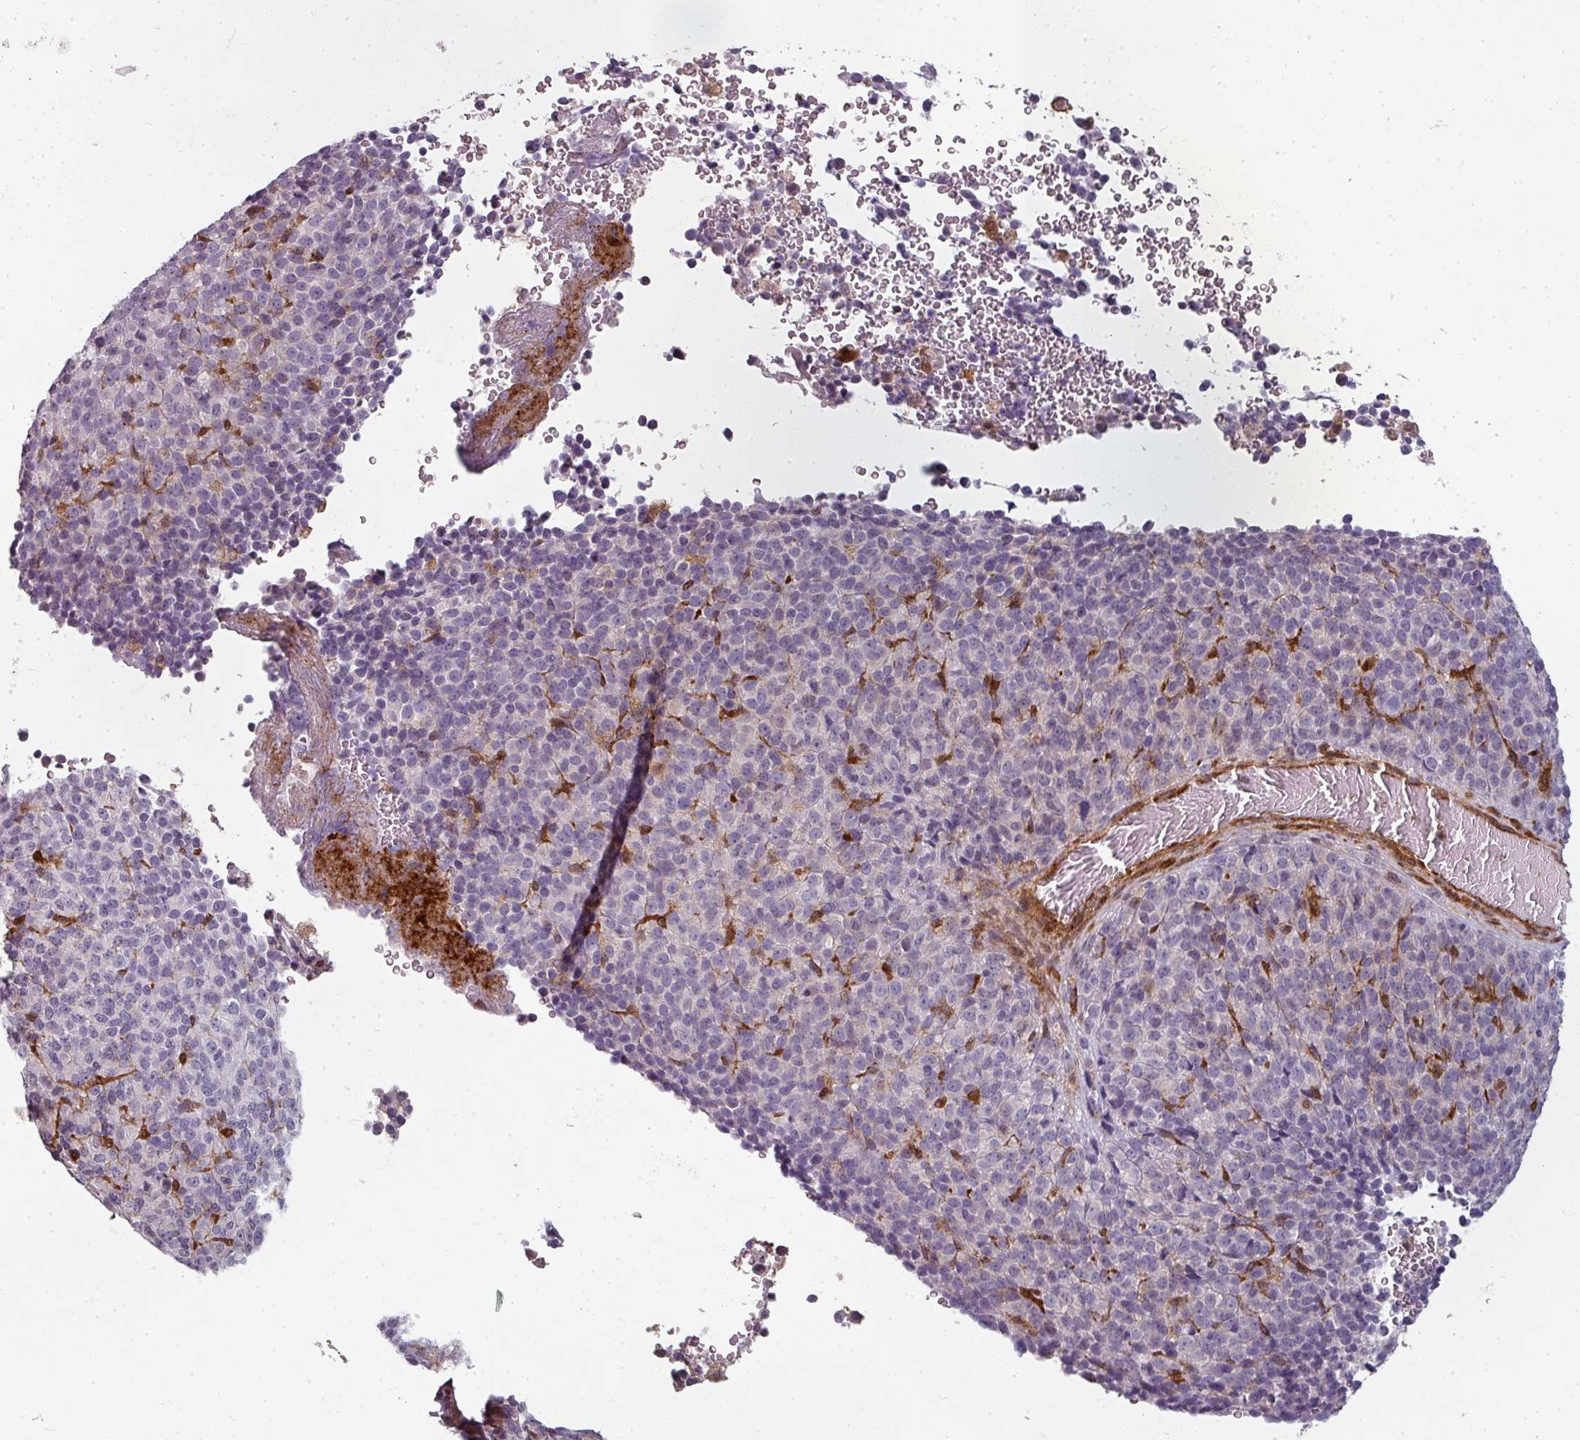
{"staining": {"intensity": "negative", "quantity": "none", "location": "none"}, "tissue": "melanoma", "cell_type": "Tumor cells", "image_type": "cancer", "snomed": [{"axis": "morphology", "description": "Malignant melanoma, Metastatic site"}, {"axis": "topography", "description": "Brain"}], "caption": "Immunohistochemistry (IHC) image of neoplastic tissue: malignant melanoma (metastatic site) stained with DAB (3,3'-diaminobenzidine) exhibits no significant protein positivity in tumor cells. (DAB (3,3'-diaminobenzidine) IHC, high magnification).", "gene": "CLIC1", "patient": {"sex": "female", "age": 56}}